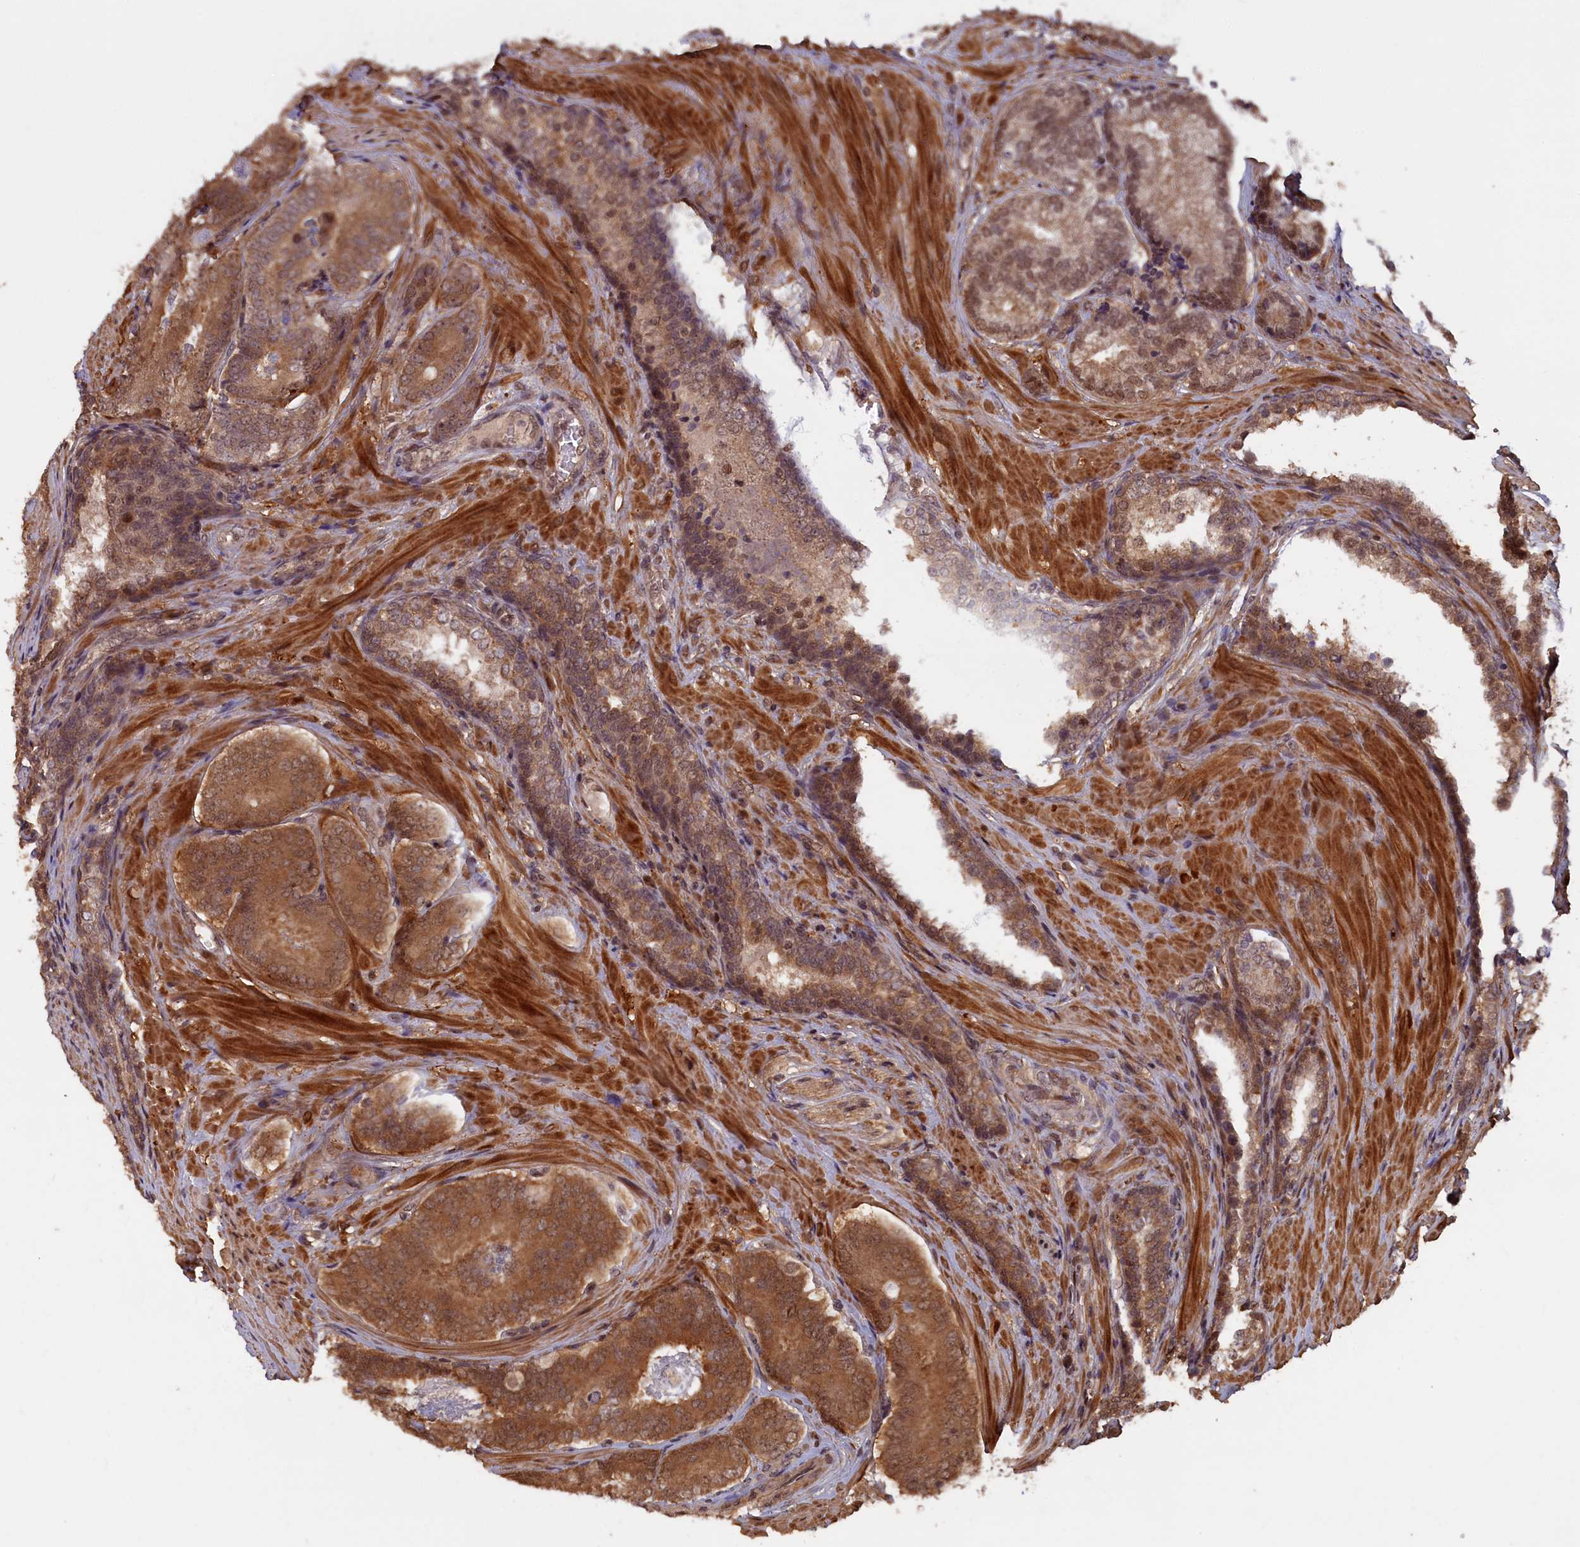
{"staining": {"intensity": "moderate", "quantity": ">75%", "location": "cytoplasmic/membranous,nuclear"}, "tissue": "prostate cancer", "cell_type": "Tumor cells", "image_type": "cancer", "snomed": [{"axis": "morphology", "description": "Adenocarcinoma, High grade"}, {"axis": "topography", "description": "Prostate"}], "caption": "The histopathology image exhibits staining of prostate cancer, revealing moderate cytoplasmic/membranous and nuclear protein staining (brown color) within tumor cells.", "gene": "HIF3A", "patient": {"sex": "male", "age": 63}}